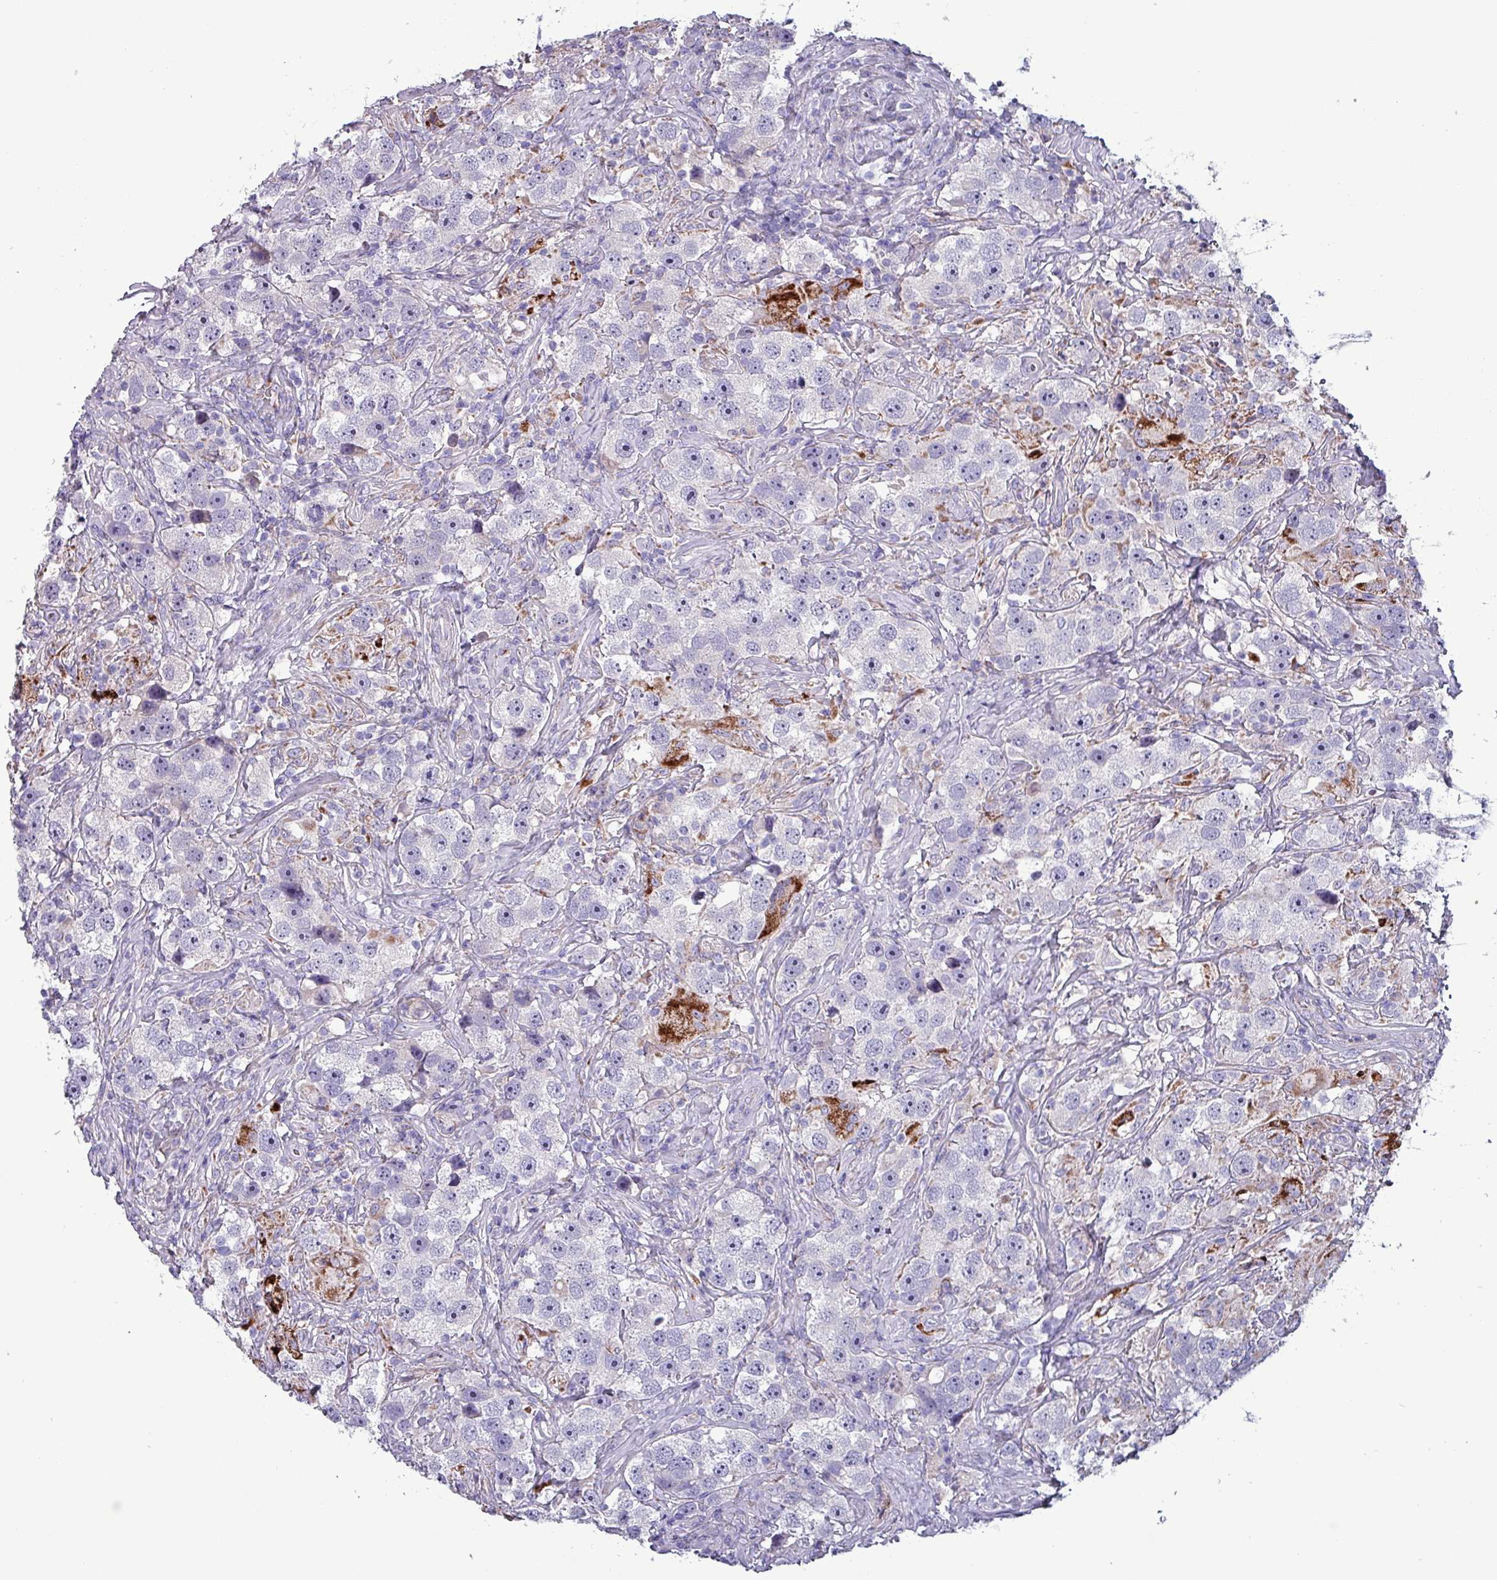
{"staining": {"intensity": "negative", "quantity": "none", "location": "none"}, "tissue": "testis cancer", "cell_type": "Tumor cells", "image_type": "cancer", "snomed": [{"axis": "morphology", "description": "Seminoma, NOS"}, {"axis": "topography", "description": "Testis"}], "caption": "A micrograph of seminoma (testis) stained for a protein displays no brown staining in tumor cells.", "gene": "HSD3B7", "patient": {"sex": "male", "age": 49}}